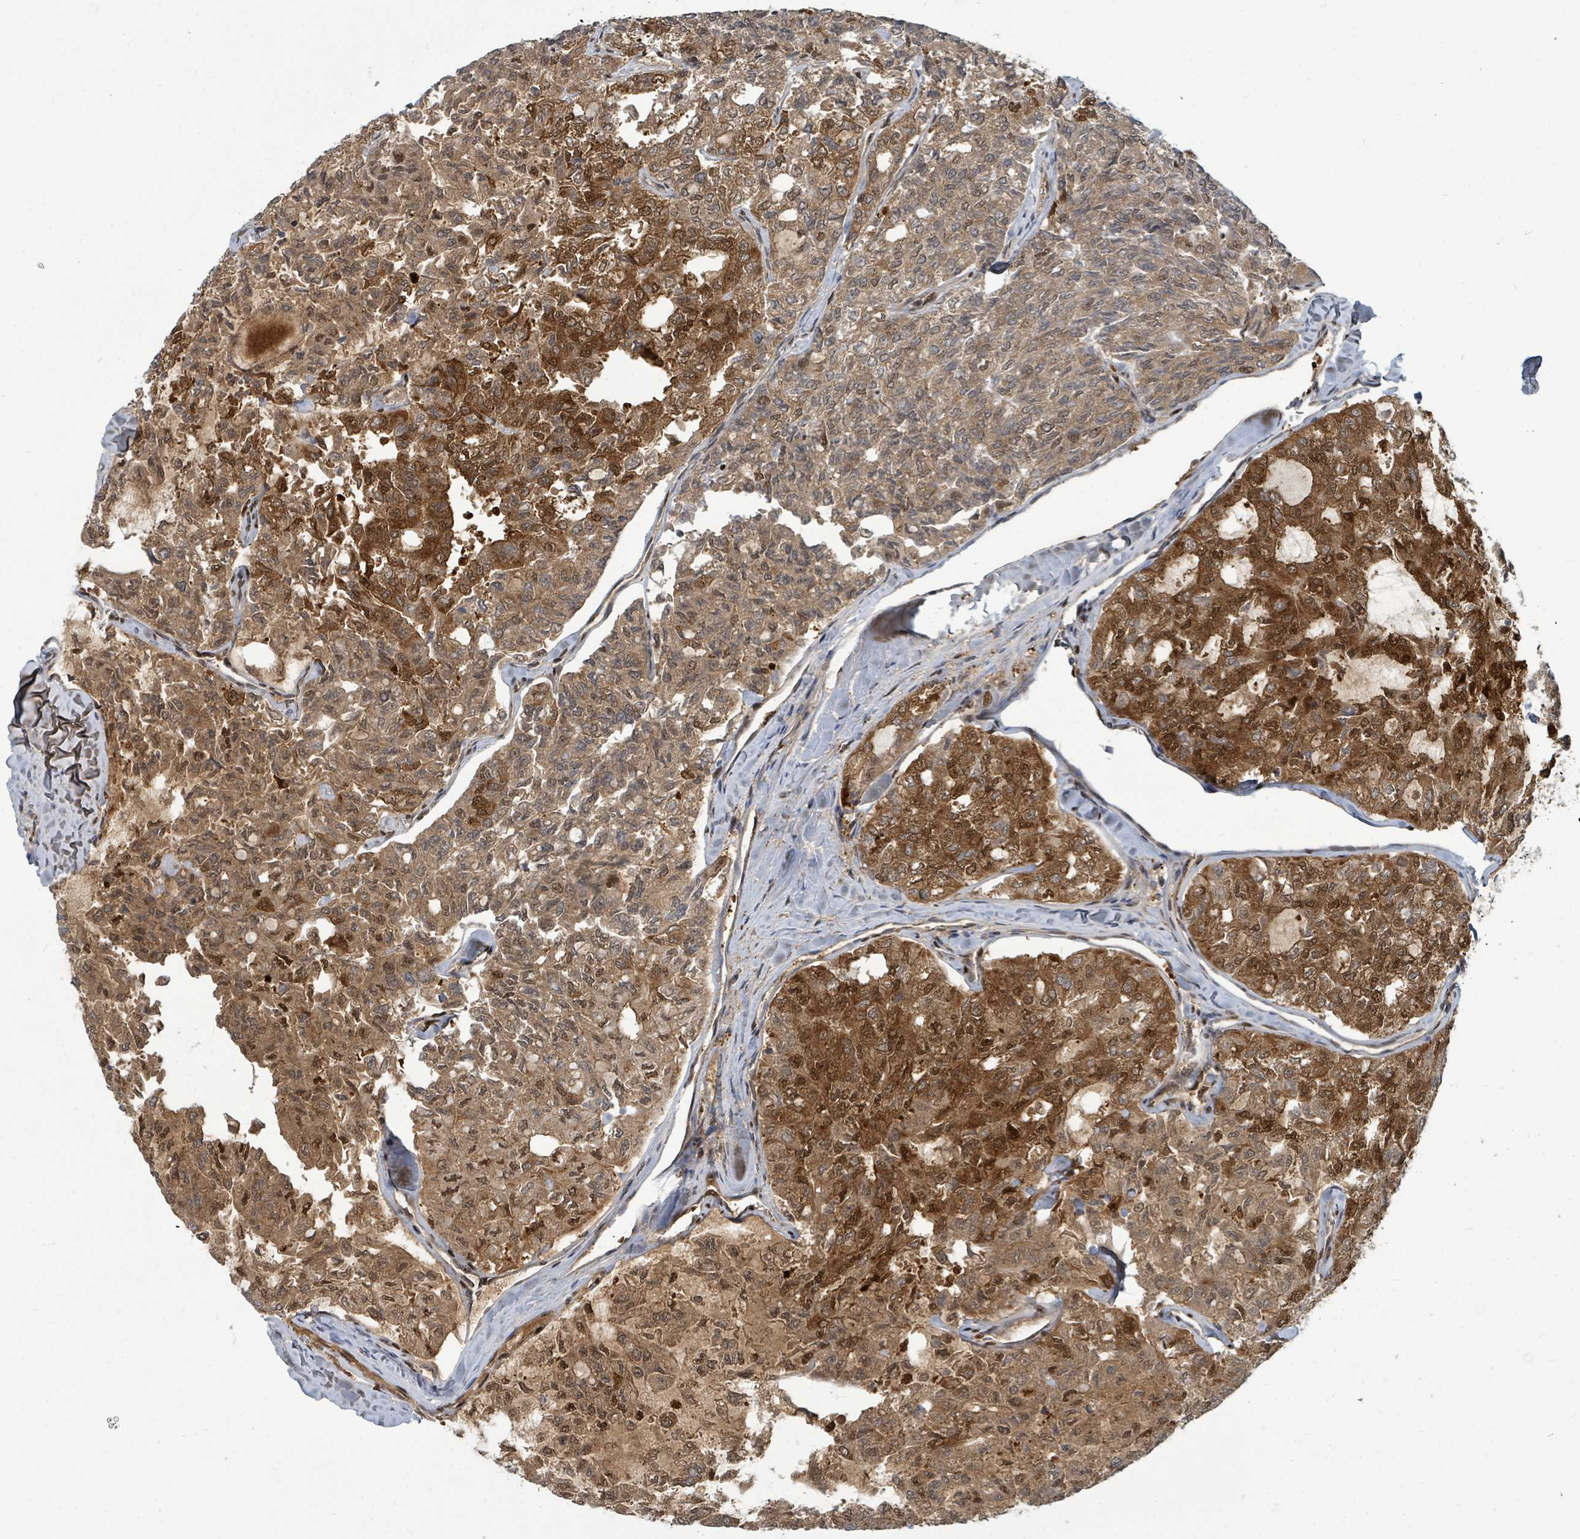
{"staining": {"intensity": "strong", "quantity": ">75%", "location": "cytoplasmic/membranous,nuclear"}, "tissue": "thyroid cancer", "cell_type": "Tumor cells", "image_type": "cancer", "snomed": [{"axis": "morphology", "description": "Follicular adenoma carcinoma, NOS"}, {"axis": "topography", "description": "Thyroid gland"}], "caption": "DAB (3,3'-diaminobenzidine) immunohistochemical staining of thyroid cancer (follicular adenoma carcinoma) displays strong cytoplasmic/membranous and nuclear protein staining in about >75% of tumor cells.", "gene": "TRDMT1", "patient": {"sex": "male", "age": 75}}